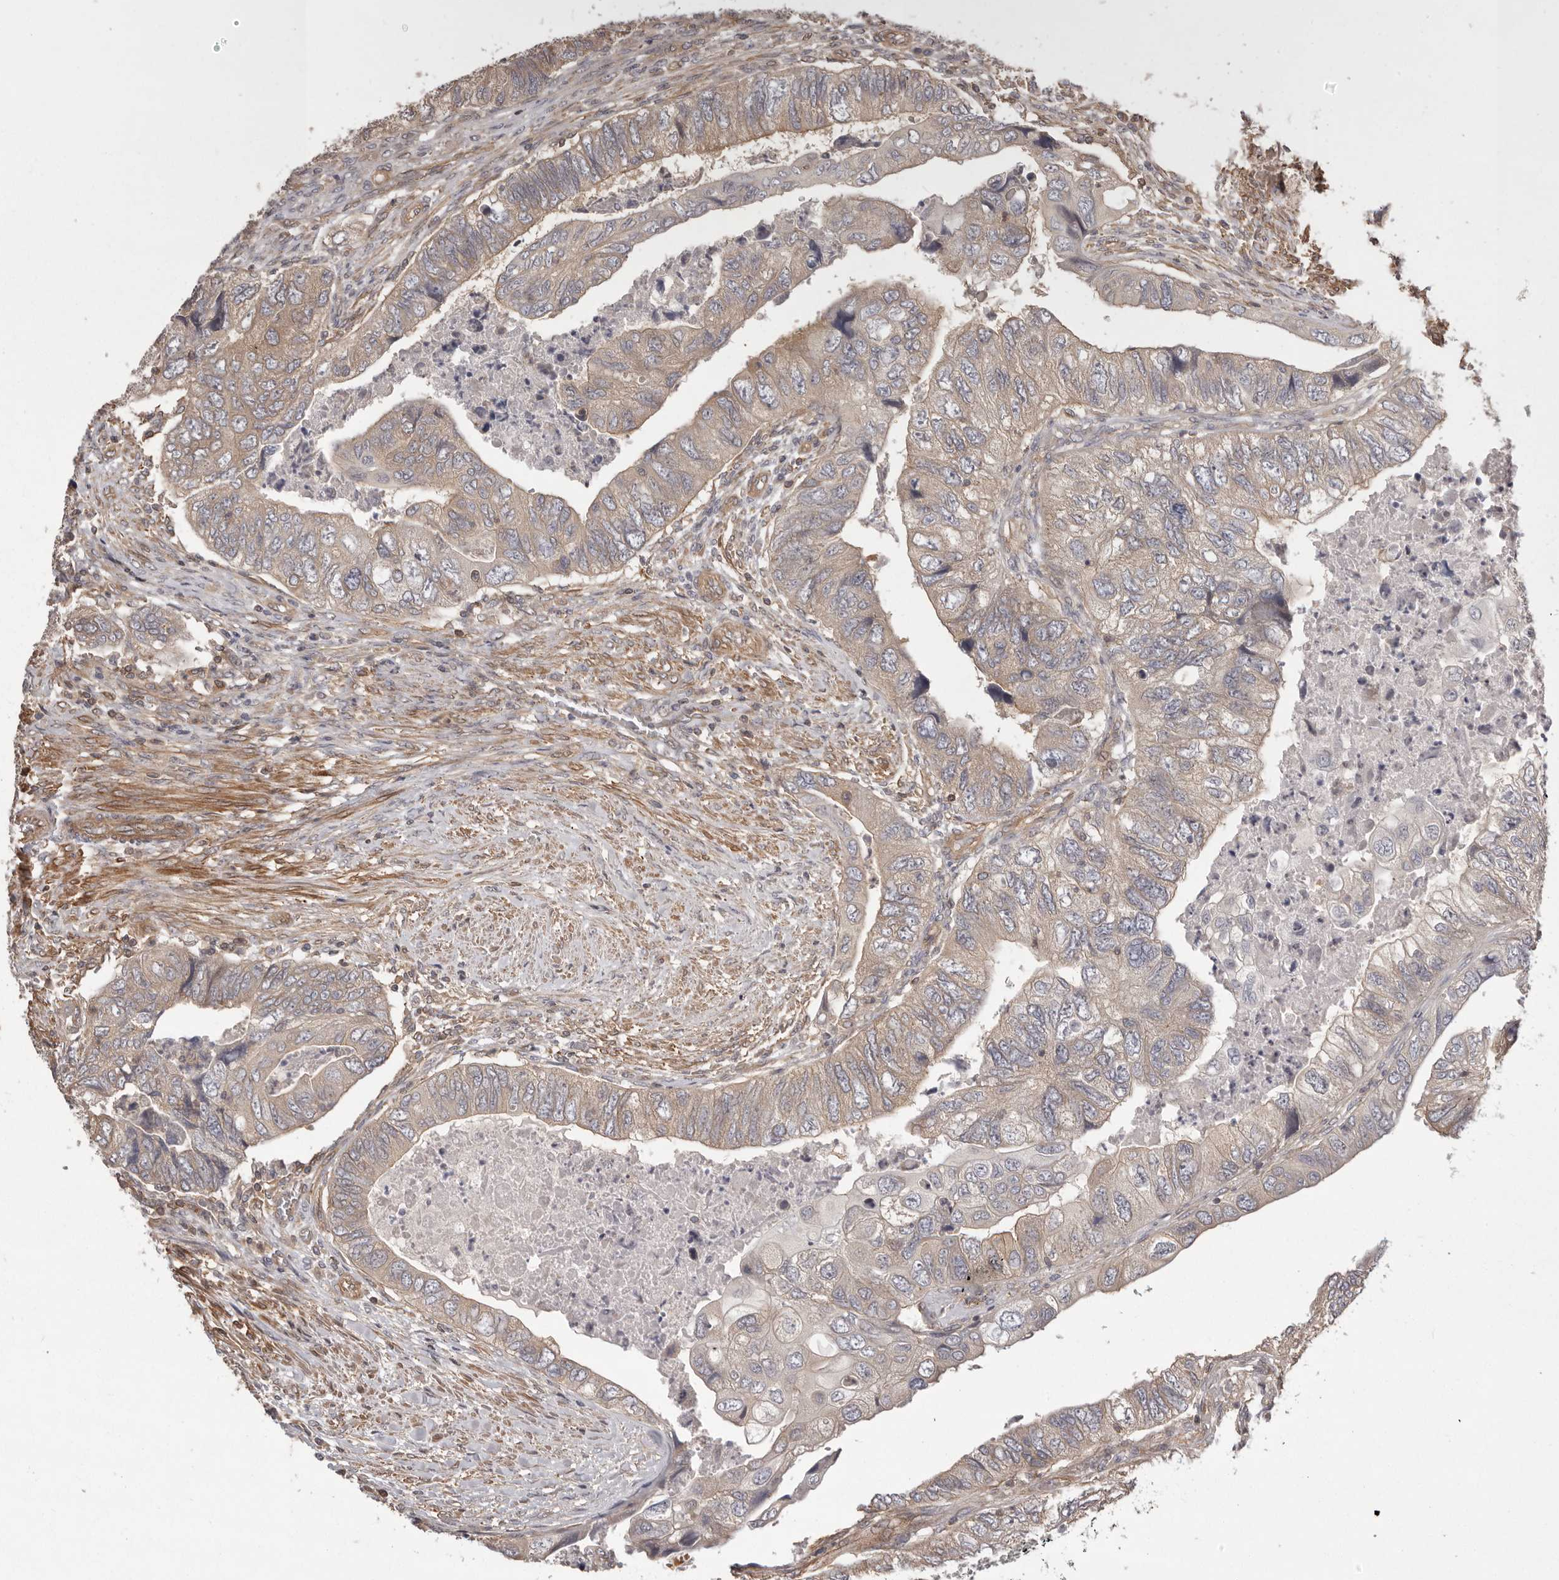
{"staining": {"intensity": "moderate", "quantity": "25%-75%", "location": "cytoplasmic/membranous"}, "tissue": "colorectal cancer", "cell_type": "Tumor cells", "image_type": "cancer", "snomed": [{"axis": "morphology", "description": "Adenocarcinoma, NOS"}, {"axis": "topography", "description": "Rectum"}], "caption": "Colorectal cancer (adenocarcinoma) was stained to show a protein in brown. There is medium levels of moderate cytoplasmic/membranous expression in approximately 25%-75% of tumor cells.", "gene": "NFKBIA", "patient": {"sex": "male", "age": 63}}